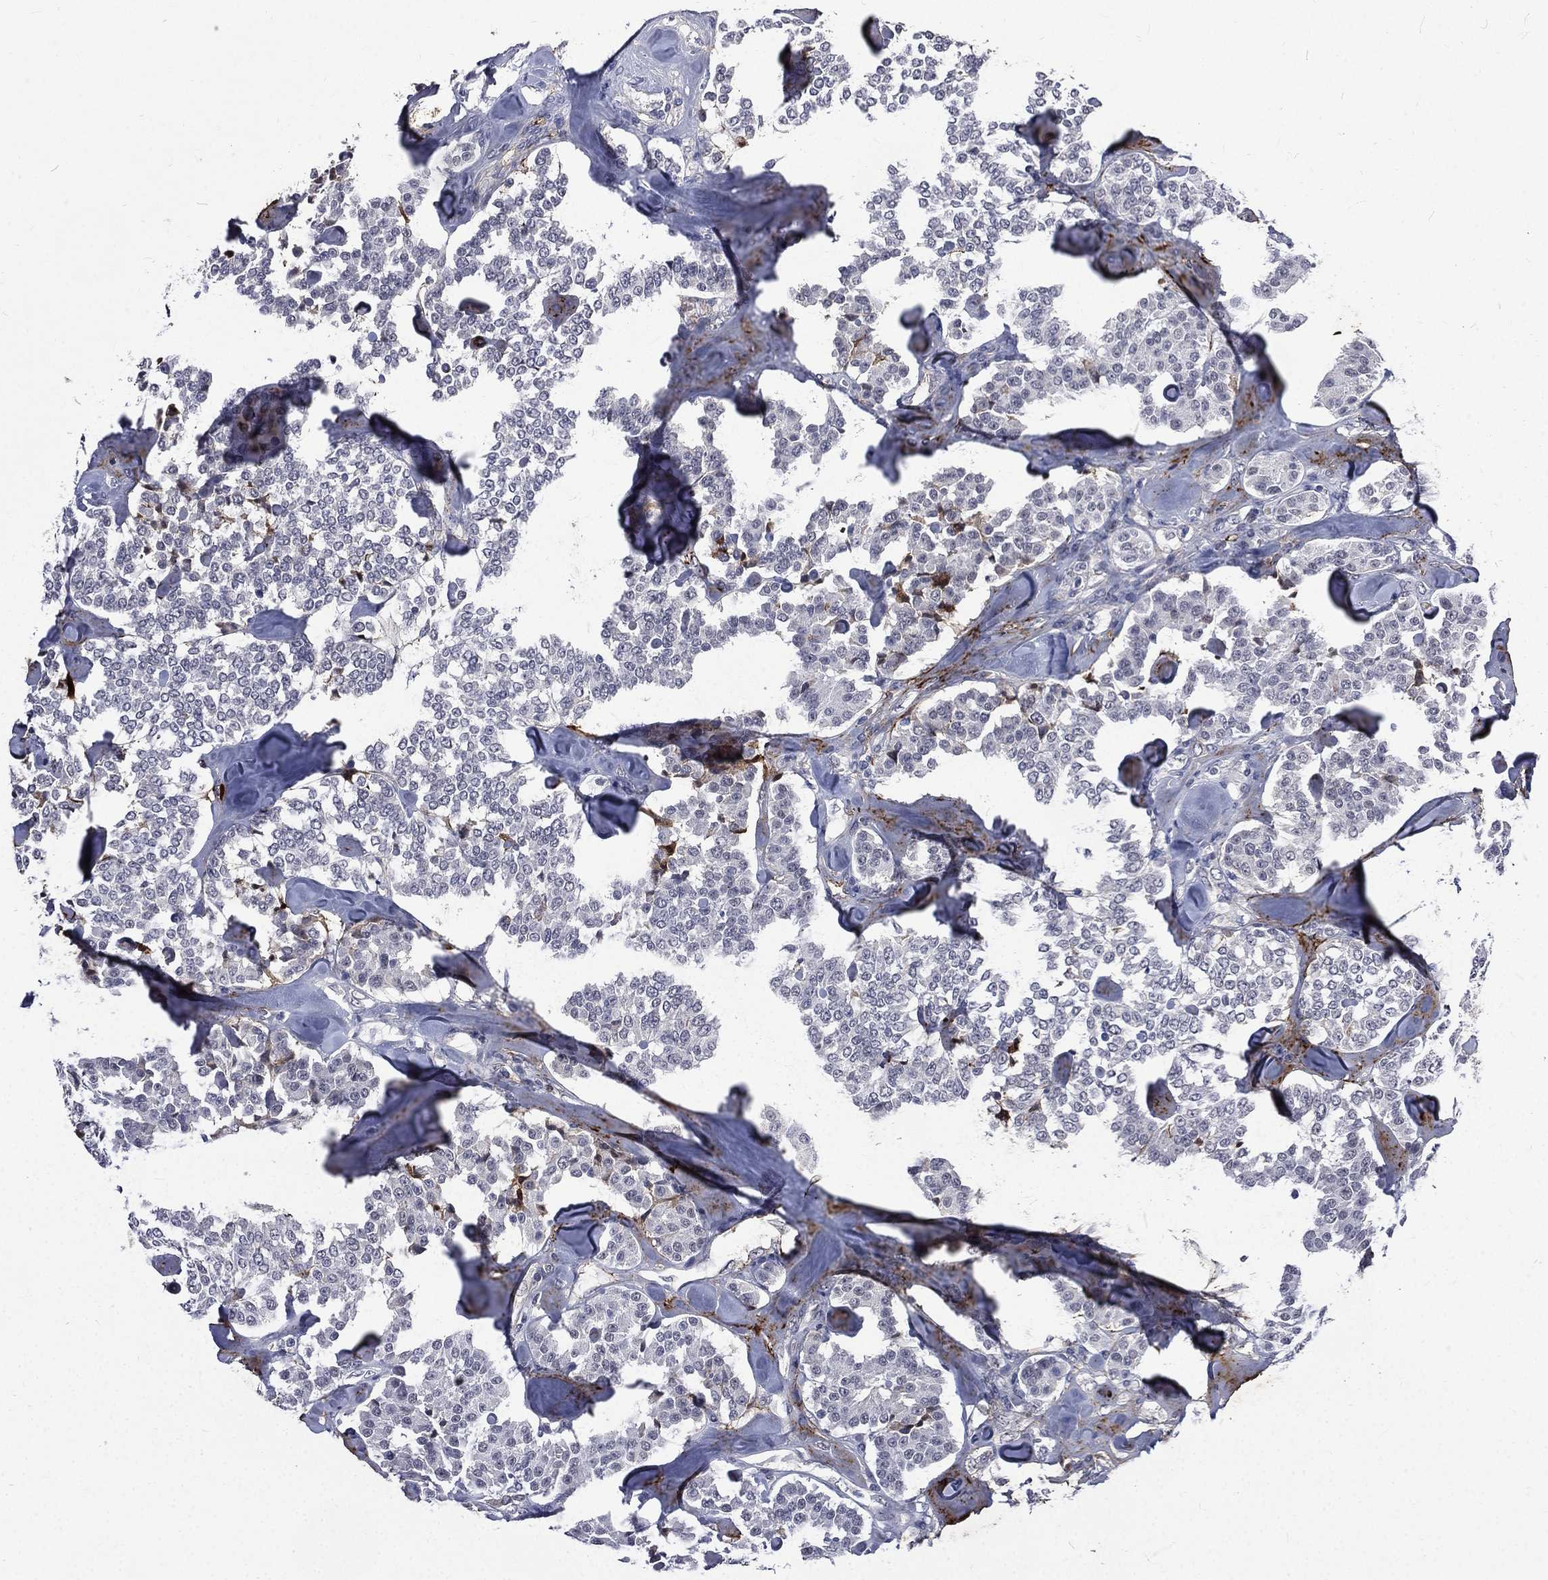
{"staining": {"intensity": "negative", "quantity": "none", "location": "none"}, "tissue": "carcinoid", "cell_type": "Tumor cells", "image_type": "cancer", "snomed": [{"axis": "morphology", "description": "Carcinoid, malignant, NOS"}, {"axis": "topography", "description": "Pancreas"}], "caption": "Image shows no protein positivity in tumor cells of carcinoid (malignant) tissue.", "gene": "FGG", "patient": {"sex": "male", "age": 41}}